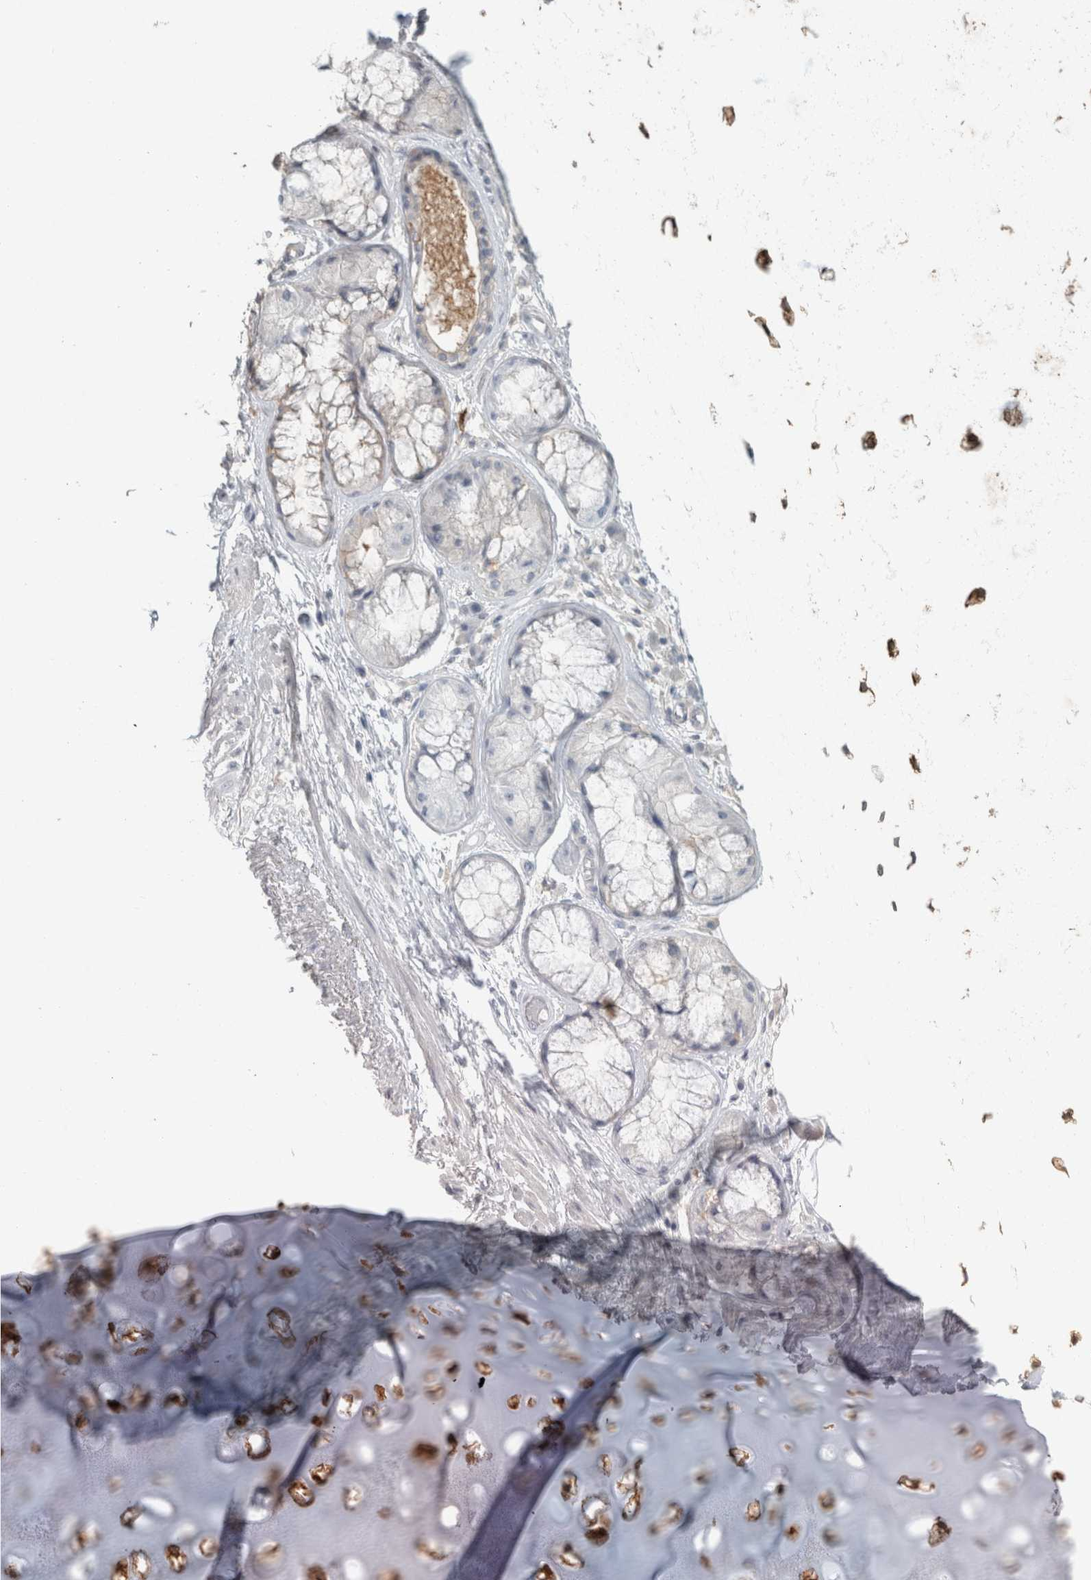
{"staining": {"intensity": "negative", "quantity": "none", "location": "none"}, "tissue": "adipose tissue", "cell_type": "Adipocytes", "image_type": "normal", "snomed": [{"axis": "morphology", "description": "Normal tissue, NOS"}, {"axis": "topography", "description": "Bronchus"}], "caption": "The IHC photomicrograph has no significant positivity in adipocytes of adipose tissue. (Stains: DAB immunohistochemistry with hematoxylin counter stain, Microscopy: brightfield microscopy at high magnification).", "gene": "SCIN", "patient": {"sex": "male", "age": 66}}